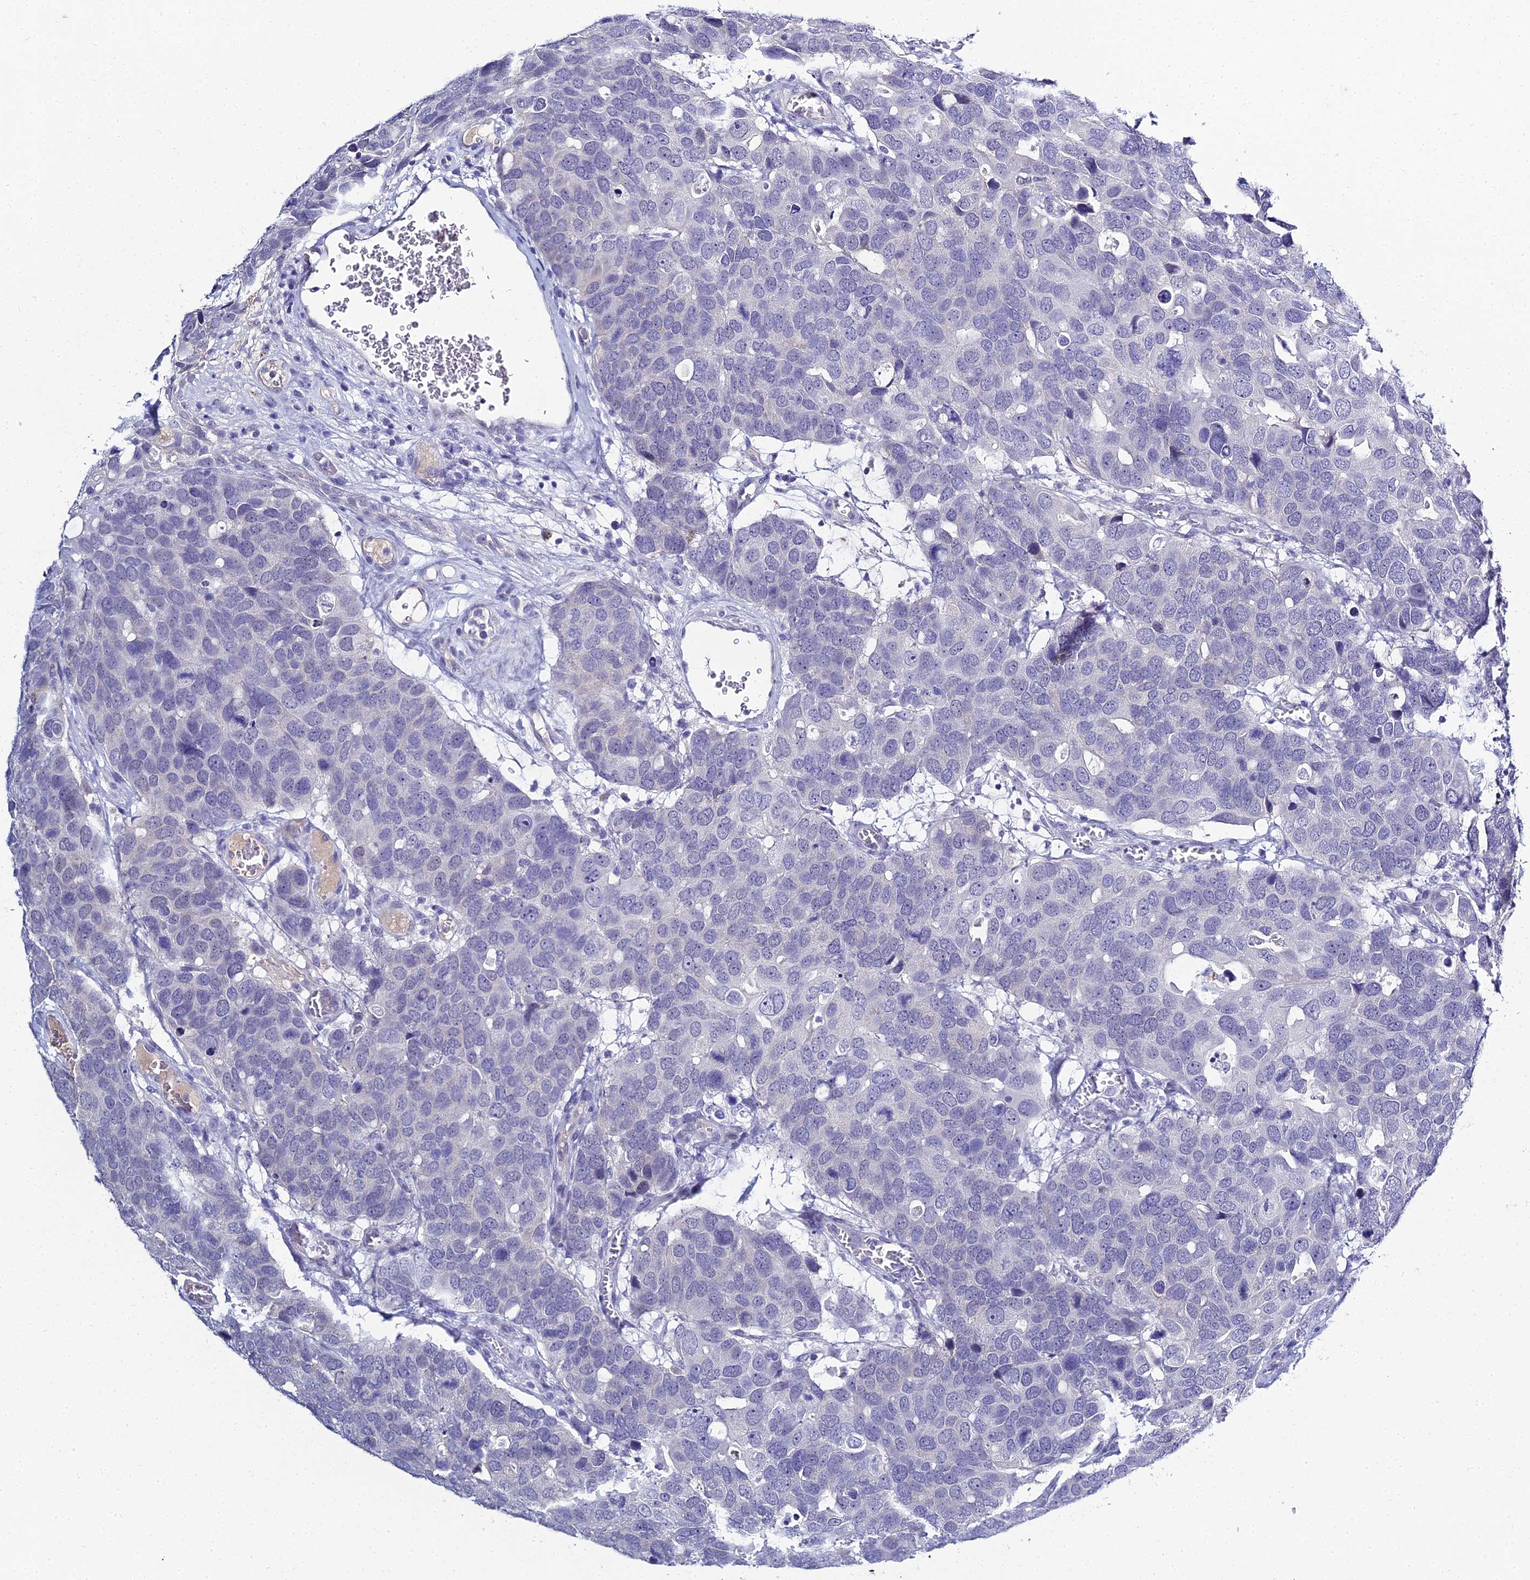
{"staining": {"intensity": "negative", "quantity": "none", "location": "none"}, "tissue": "breast cancer", "cell_type": "Tumor cells", "image_type": "cancer", "snomed": [{"axis": "morphology", "description": "Duct carcinoma"}, {"axis": "topography", "description": "Breast"}], "caption": "Intraductal carcinoma (breast) was stained to show a protein in brown. There is no significant staining in tumor cells.", "gene": "MUC13", "patient": {"sex": "female", "age": 83}}